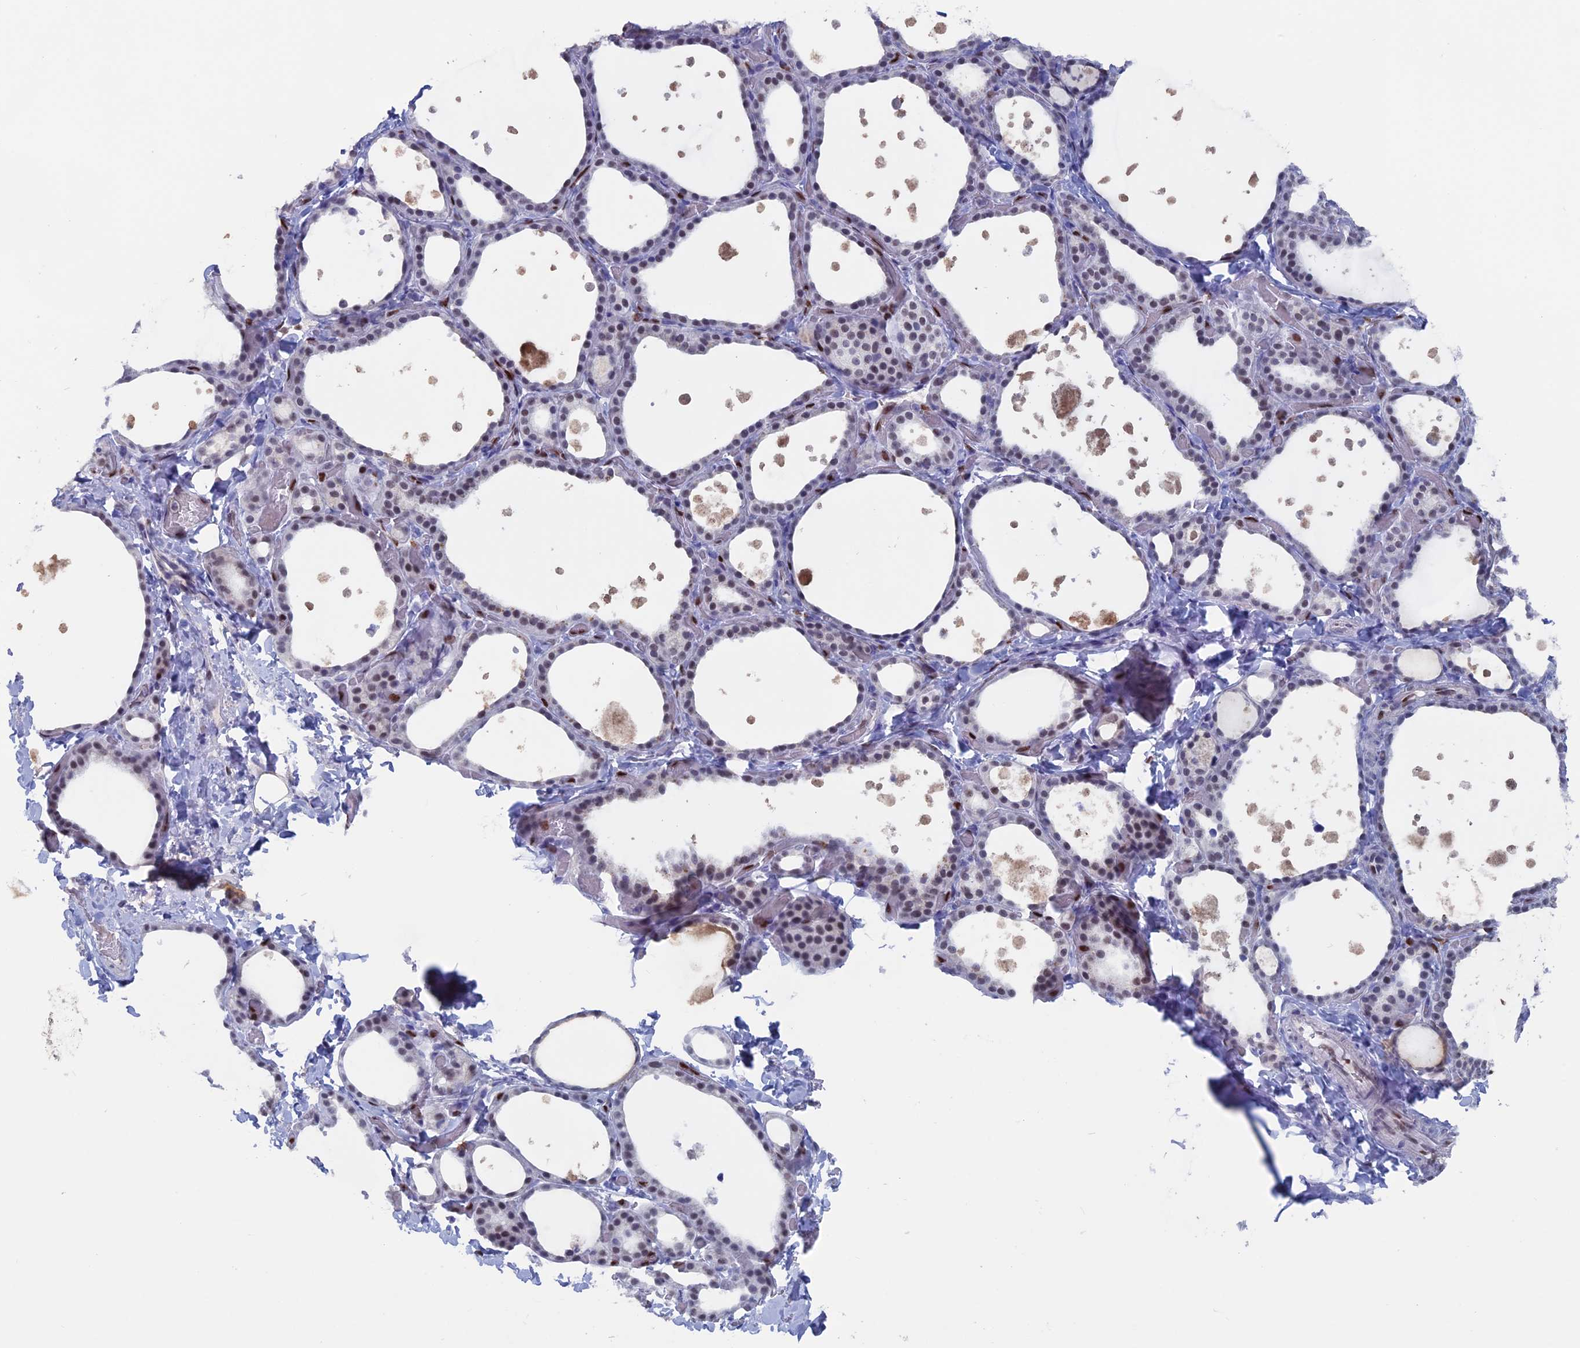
{"staining": {"intensity": "weak", "quantity": "<25%", "location": "nuclear"}, "tissue": "thyroid gland", "cell_type": "Glandular cells", "image_type": "normal", "snomed": [{"axis": "morphology", "description": "Normal tissue, NOS"}, {"axis": "topography", "description": "Thyroid gland"}], "caption": "DAB (3,3'-diaminobenzidine) immunohistochemical staining of normal thyroid gland shows no significant positivity in glandular cells.", "gene": "NOL4L", "patient": {"sex": "female", "age": 44}}